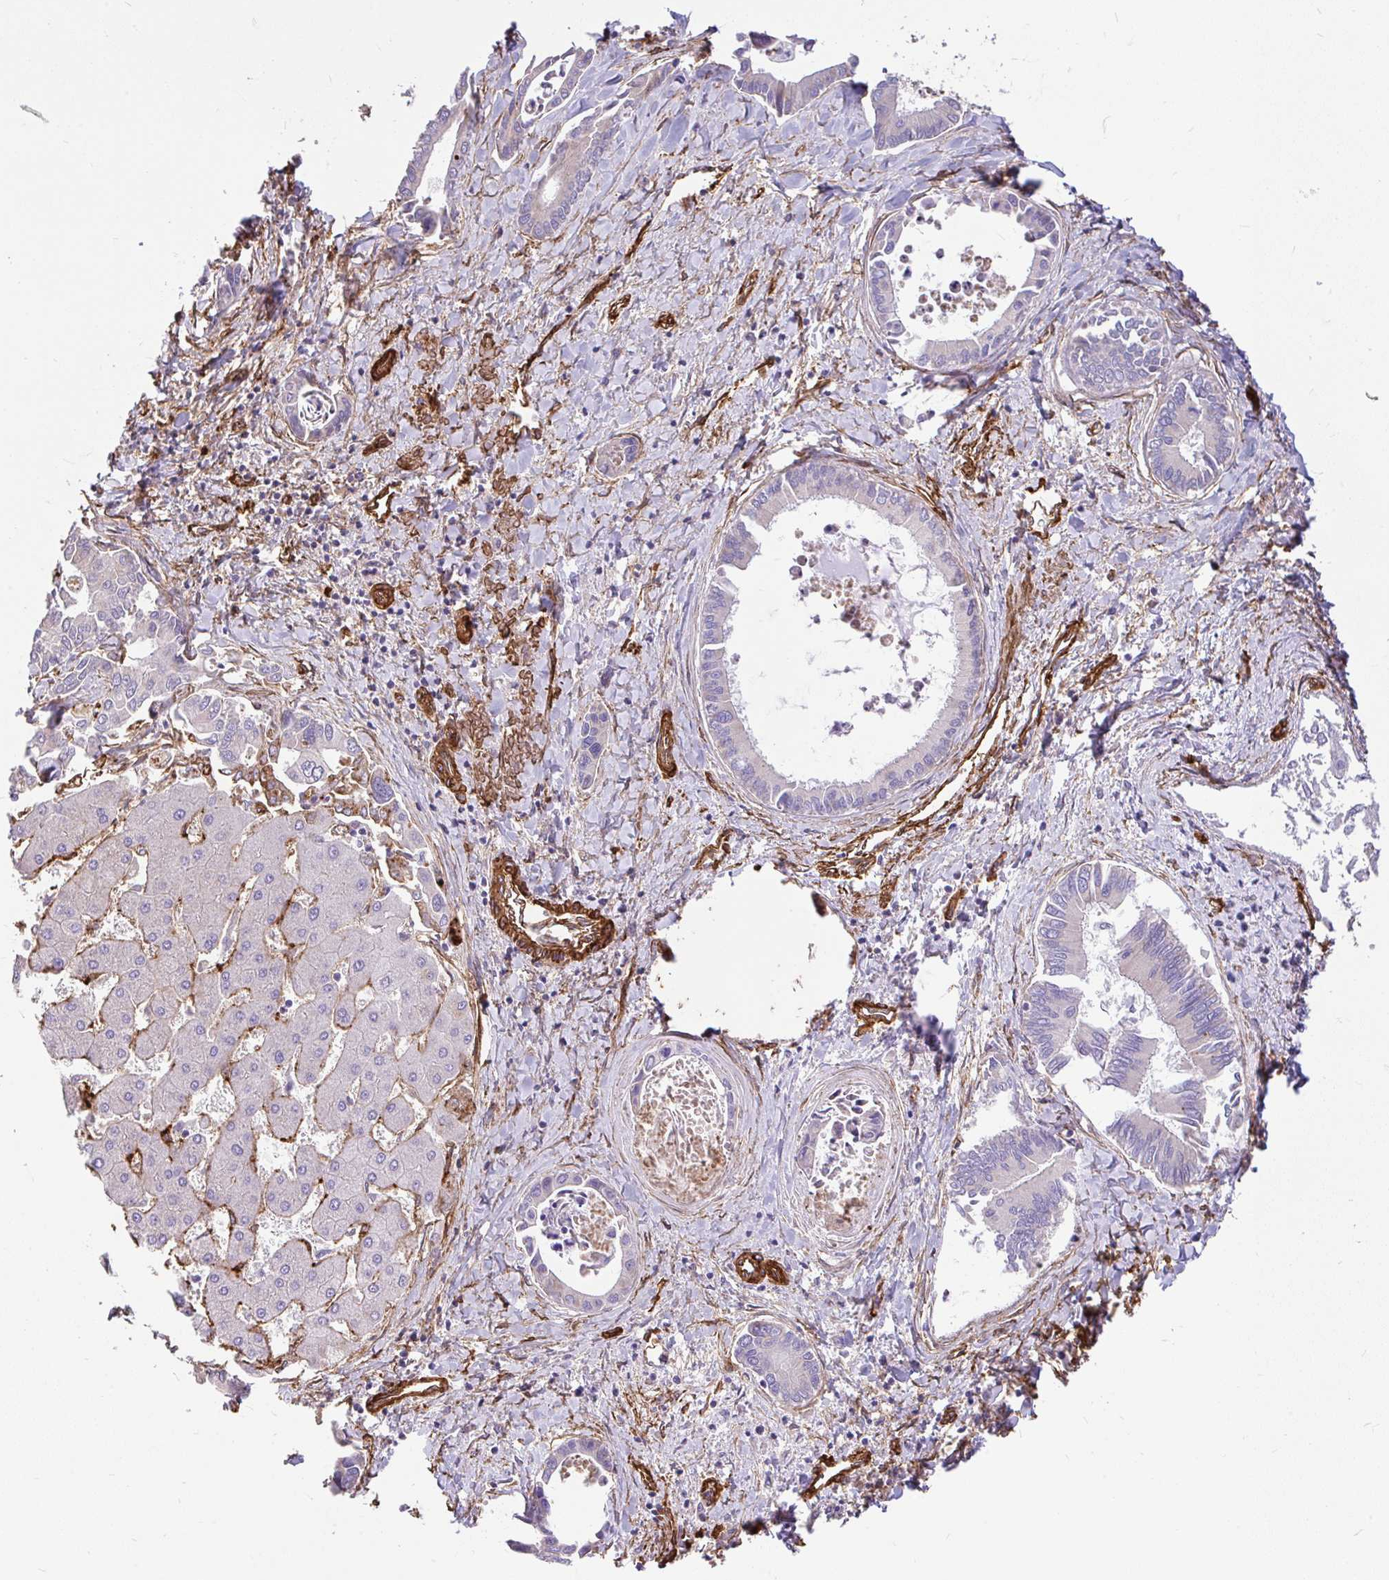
{"staining": {"intensity": "negative", "quantity": "none", "location": "none"}, "tissue": "liver cancer", "cell_type": "Tumor cells", "image_type": "cancer", "snomed": [{"axis": "morphology", "description": "Cholangiocarcinoma"}, {"axis": "topography", "description": "Liver"}], "caption": "DAB immunohistochemical staining of human liver cancer exhibits no significant positivity in tumor cells.", "gene": "PTPRK", "patient": {"sex": "male", "age": 66}}